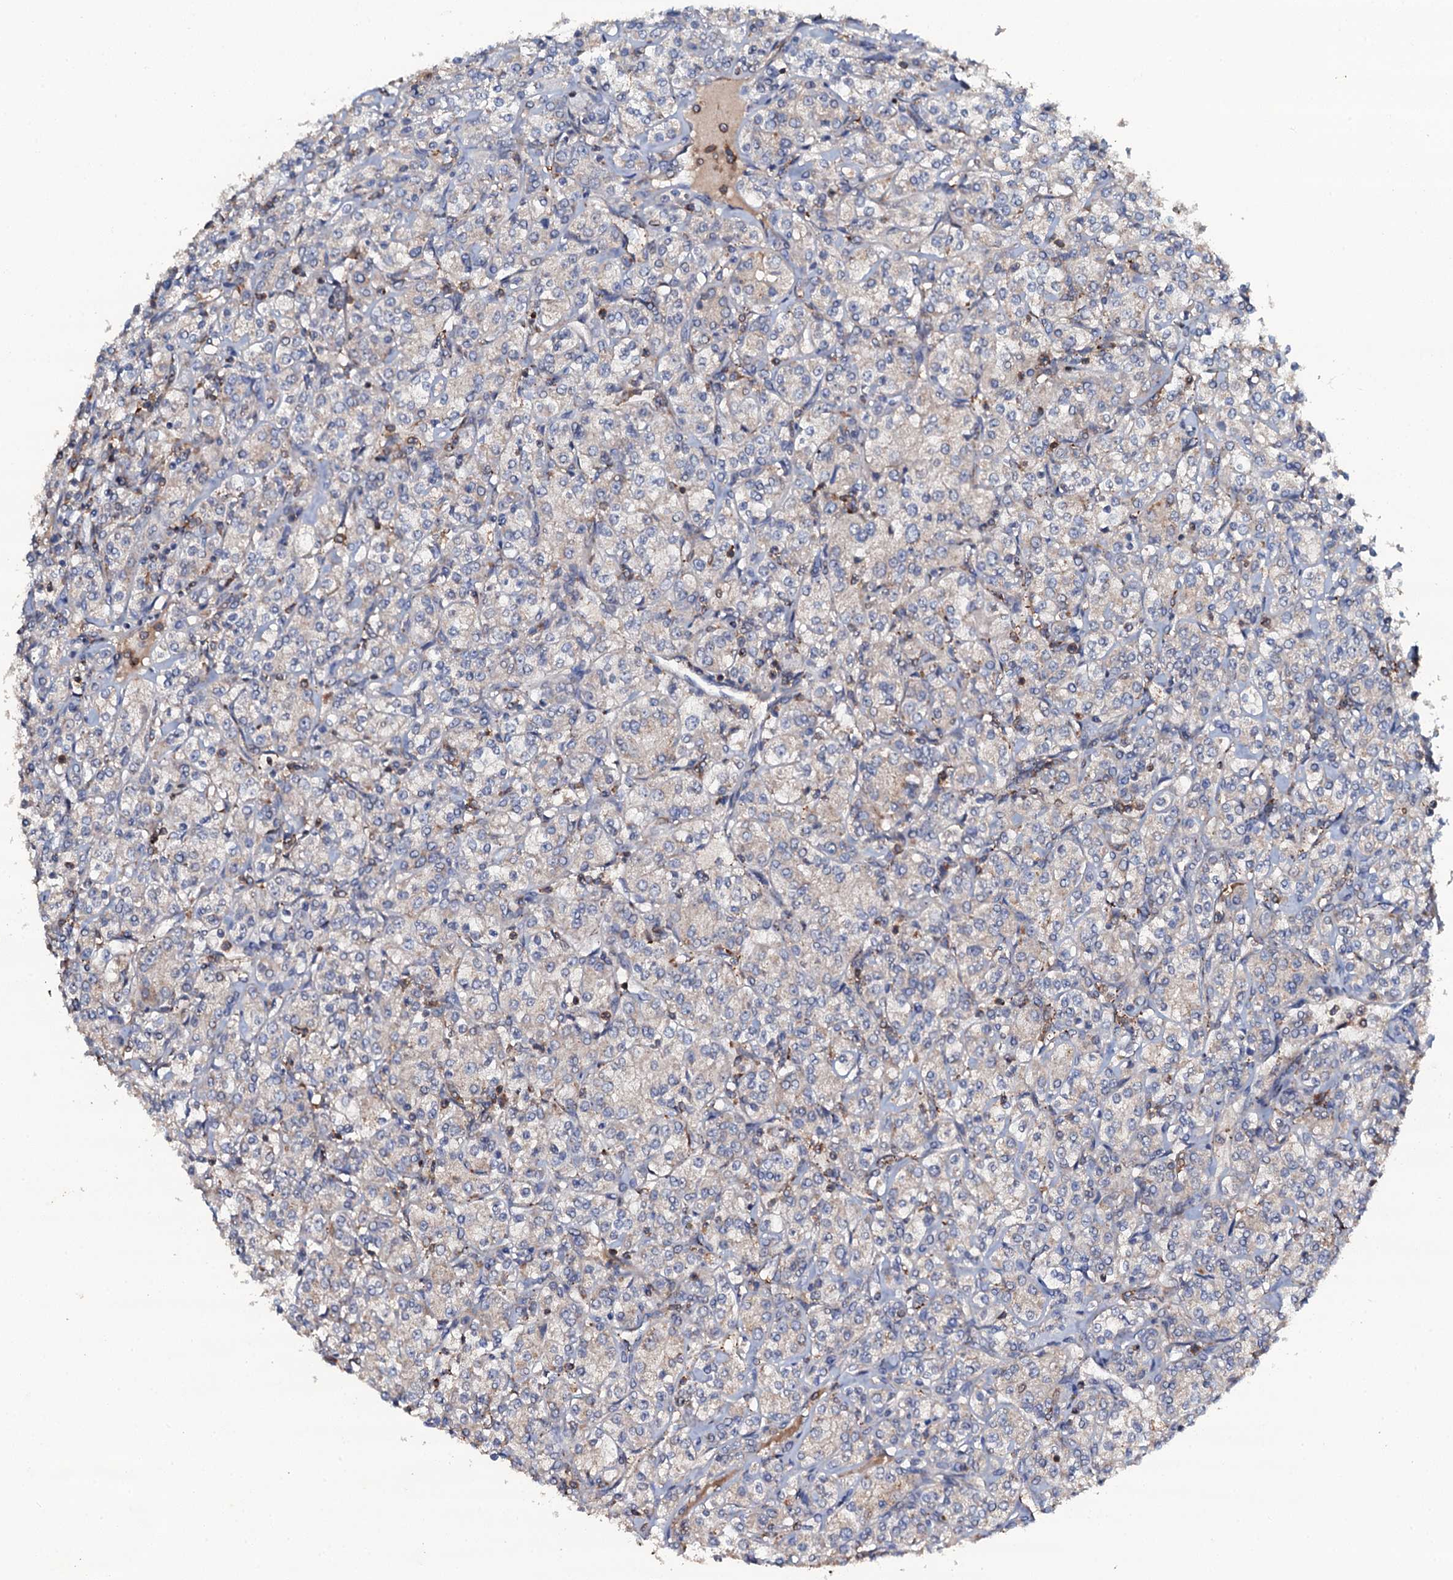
{"staining": {"intensity": "negative", "quantity": "none", "location": "none"}, "tissue": "renal cancer", "cell_type": "Tumor cells", "image_type": "cancer", "snomed": [{"axis": "morphology", "description": "Adenocarcinoma, NOS"}, {"axis": "topography", "description": "Kidney"}], "caption": "Immunohistochemistry of renal cancer (adenocarcinoma) shows no positivity in tumor cells.", "gene": "GRK2", "patient": {"sex": "male", "age": 77}}